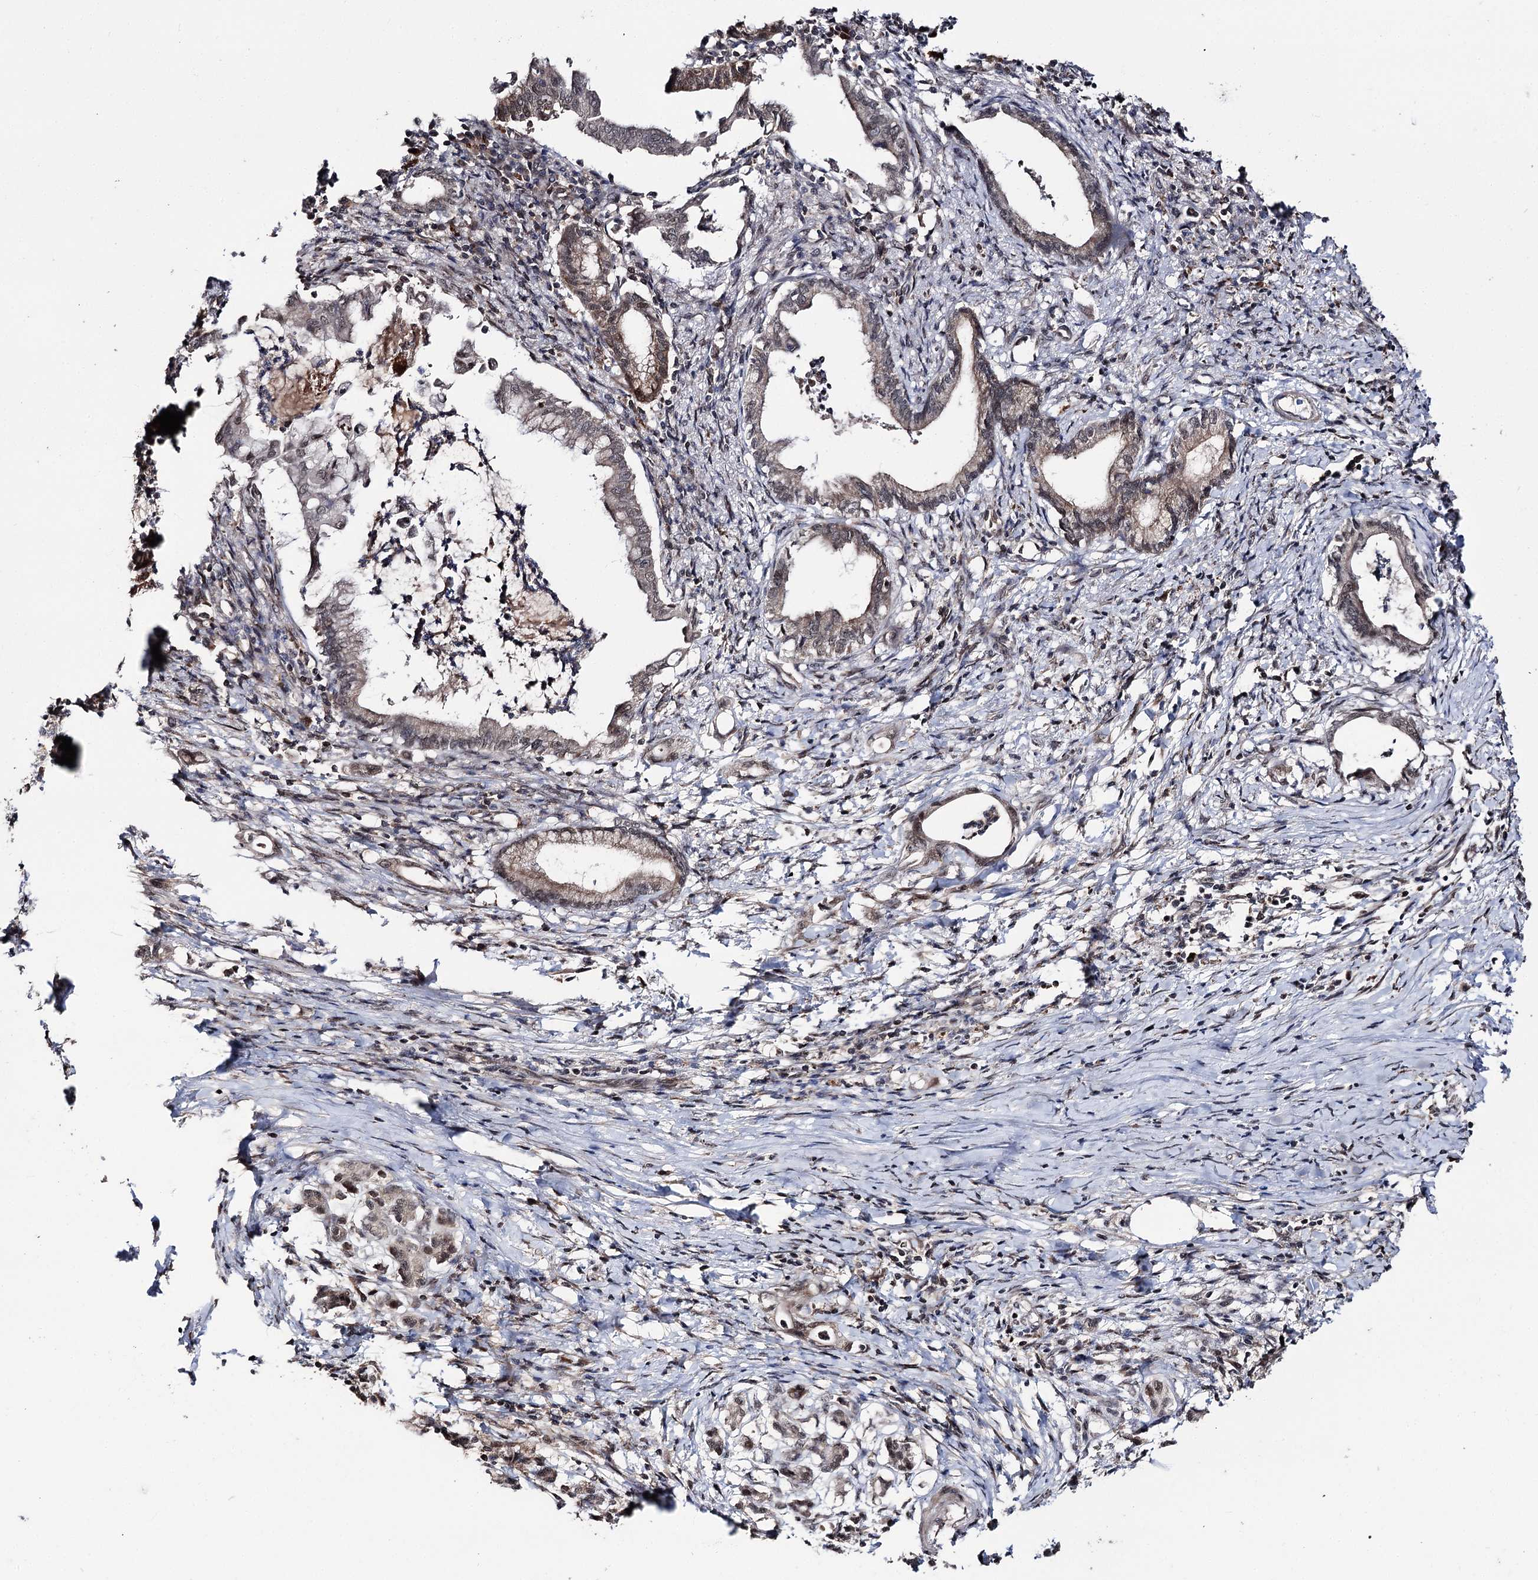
{"staining": {"intensity": "weak", "quantity": ">75%", "location": "cytoplasmic/membranous,nuclear"}, "tissue": "pancreatic cancer", "cell_type": "Tumor cells", "image_type": "cancer", "snomed": [{"axis": "morphology", "description": "Adenocarcinoma, NOS"}, {"axis": "topography", "description": "Pancreas"}], "caption": "The micrograph reveals a brown stain indicating the presence of a protein in the cytoplasmic/membranous and nuclear of tumor cells in pancreatic cancer (adenocarcinoma).", "gene": "FAM53B", "patient": {"sex": "female", "age": 55}}